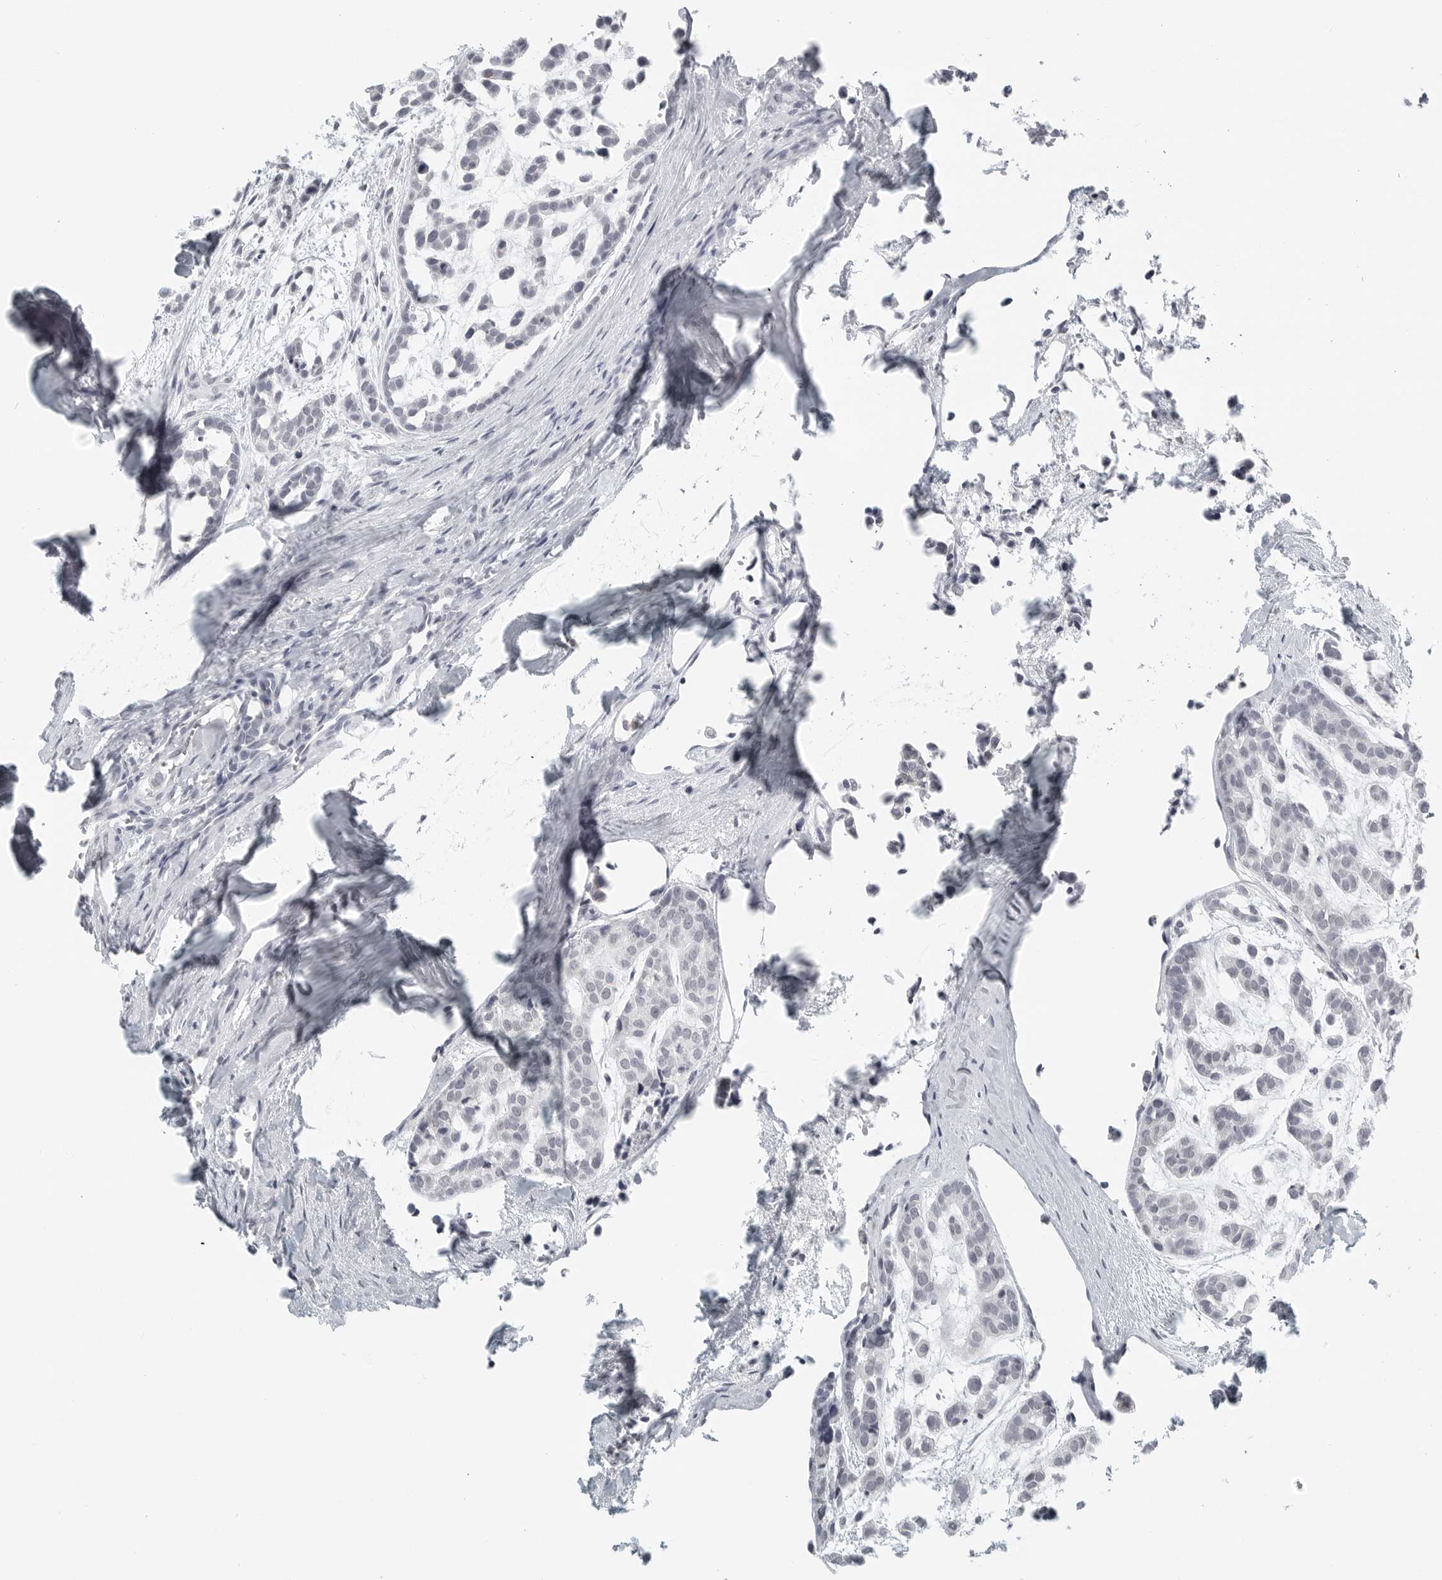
{"staining": {"intensity": "negative", "quantity": "none", "location": "none"}, "tissue": "head and neck cancer", "cell_type": "Tumor cells", "image_type": "cancer", "snomed": [{"axis": "morphology", "description": "Adenocarcinoma, NOS"}, {"axis": "morphology", "description": "Adenoma, NOS"}, {"axis": "topography", "description": "Head-Neck"}], "caption": "Immunohistochemical staining of head and neck cancer exhibits no significant positivity in tumor cells.", "gene": "BPIFA1", "patient": {"sex": "female", "age": 55}}